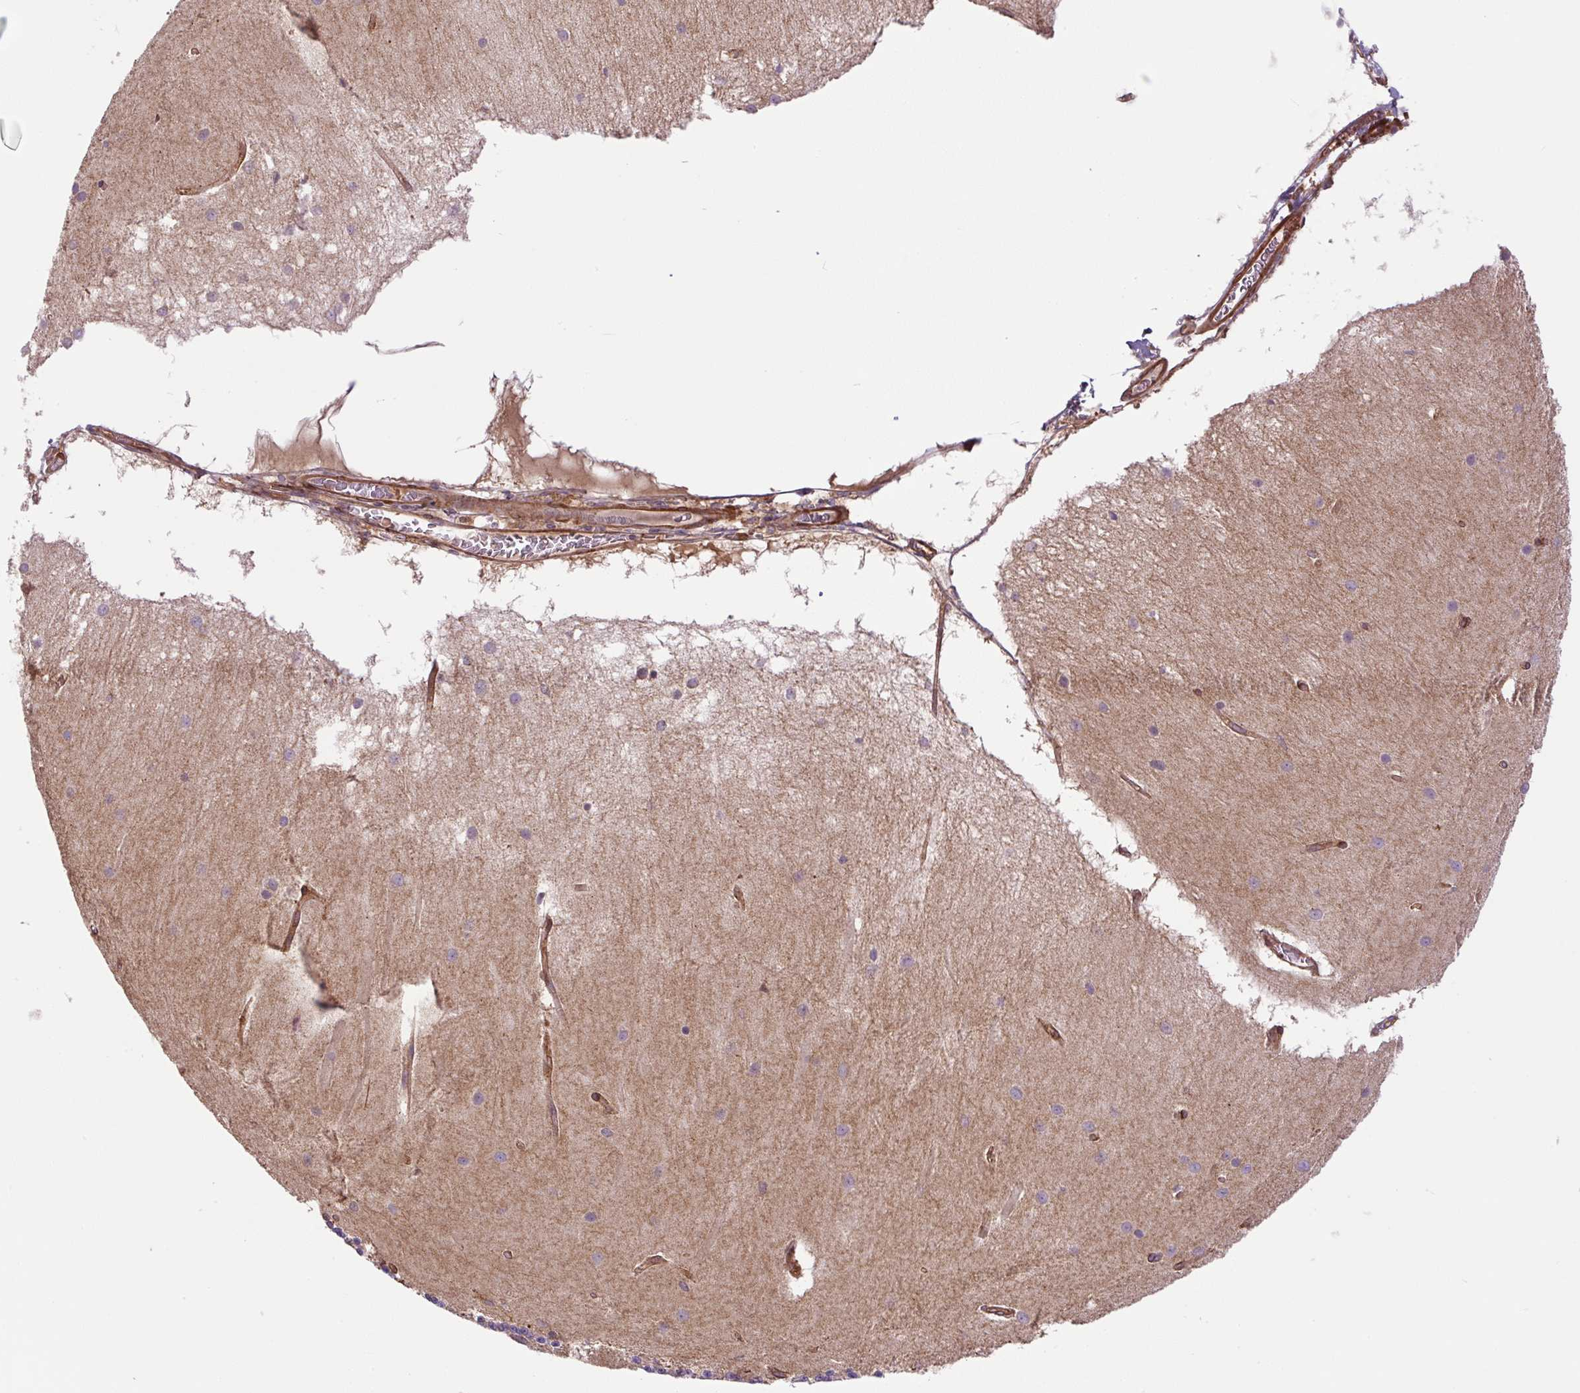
{"staining": {"intensity": "negative", "quantity": "none", "location": "none"}, "tissue": "cerebellum", "cell_type": "Cells in granular layer", "image_type": "normal", "snomed": [{"axis": "morphology", "description": "Normal tissue, NOS"}, {"axis": "topography", "description": "Cerebellum"}], "caption": "Immunohistochemistry histopathology image of unremarkable human cerebellum stained for a protein (brown), which exhibits no staining in cells in granular layer. (DAB (3,3'-diaminobenzidine) immunohistochemistry, high magnification).", "gene": "SEPTIN10", "patient": {"sex": "female", "age": 54}}